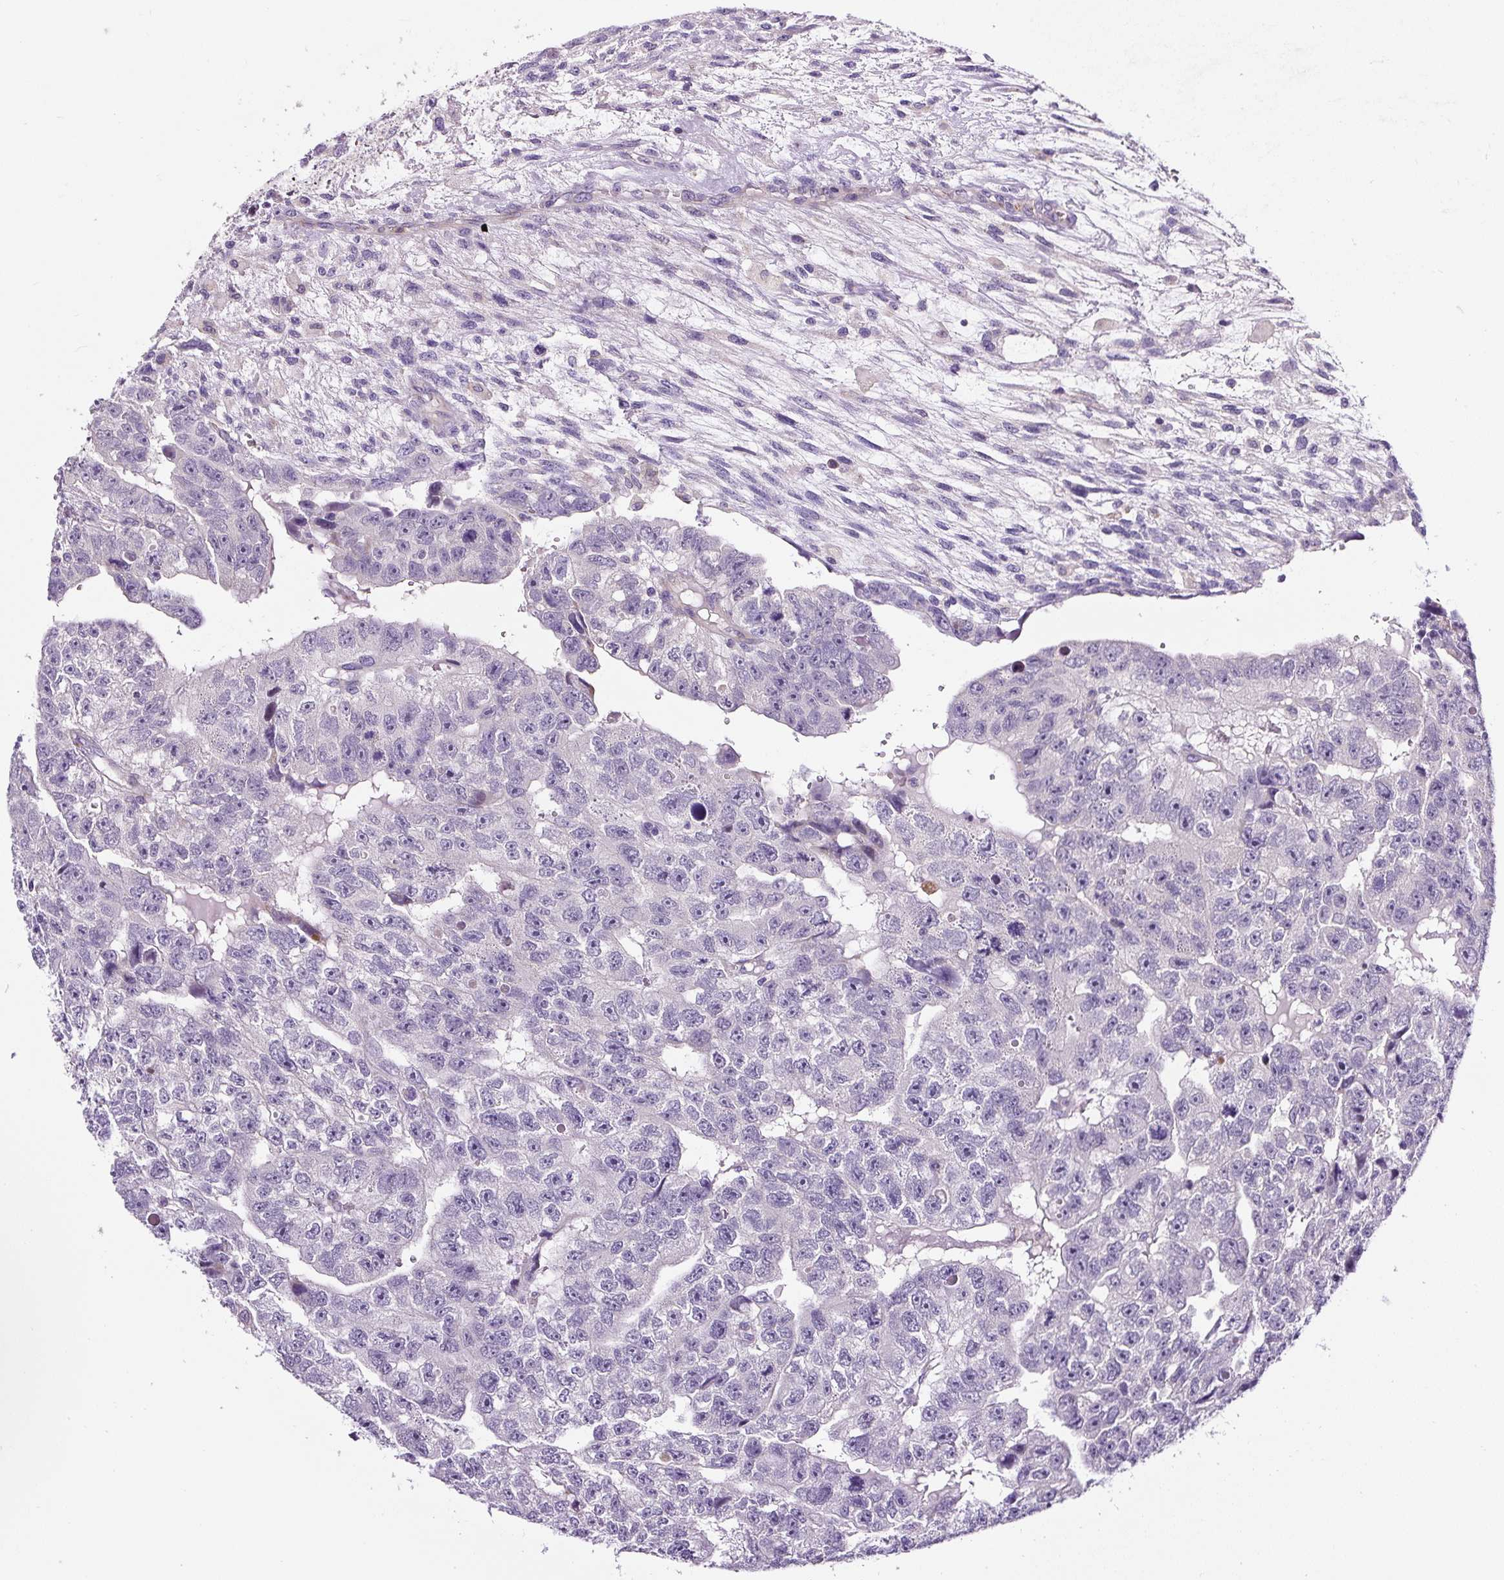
{"staining": {"intensity": "negative", "quantity": "none", "location": "none"}, "tissue": "testis cancer", "cell_type": "Tumor cells", "image_type": "cancer", "snomed": [{"axis": "morphology", "description": "Carcinoma, Embryonal, NOS"}, {"axis": "topography", "description": "Testis"}], "caption": "This photomicrograph is of testis embryonal carcinoma stained with IHC to label a protein in brown with the nuclei are counter-stained blue. There is no staining in tumor cells.", "gene": "HPS4", "patient": {"sex": "male", "age": 20}}